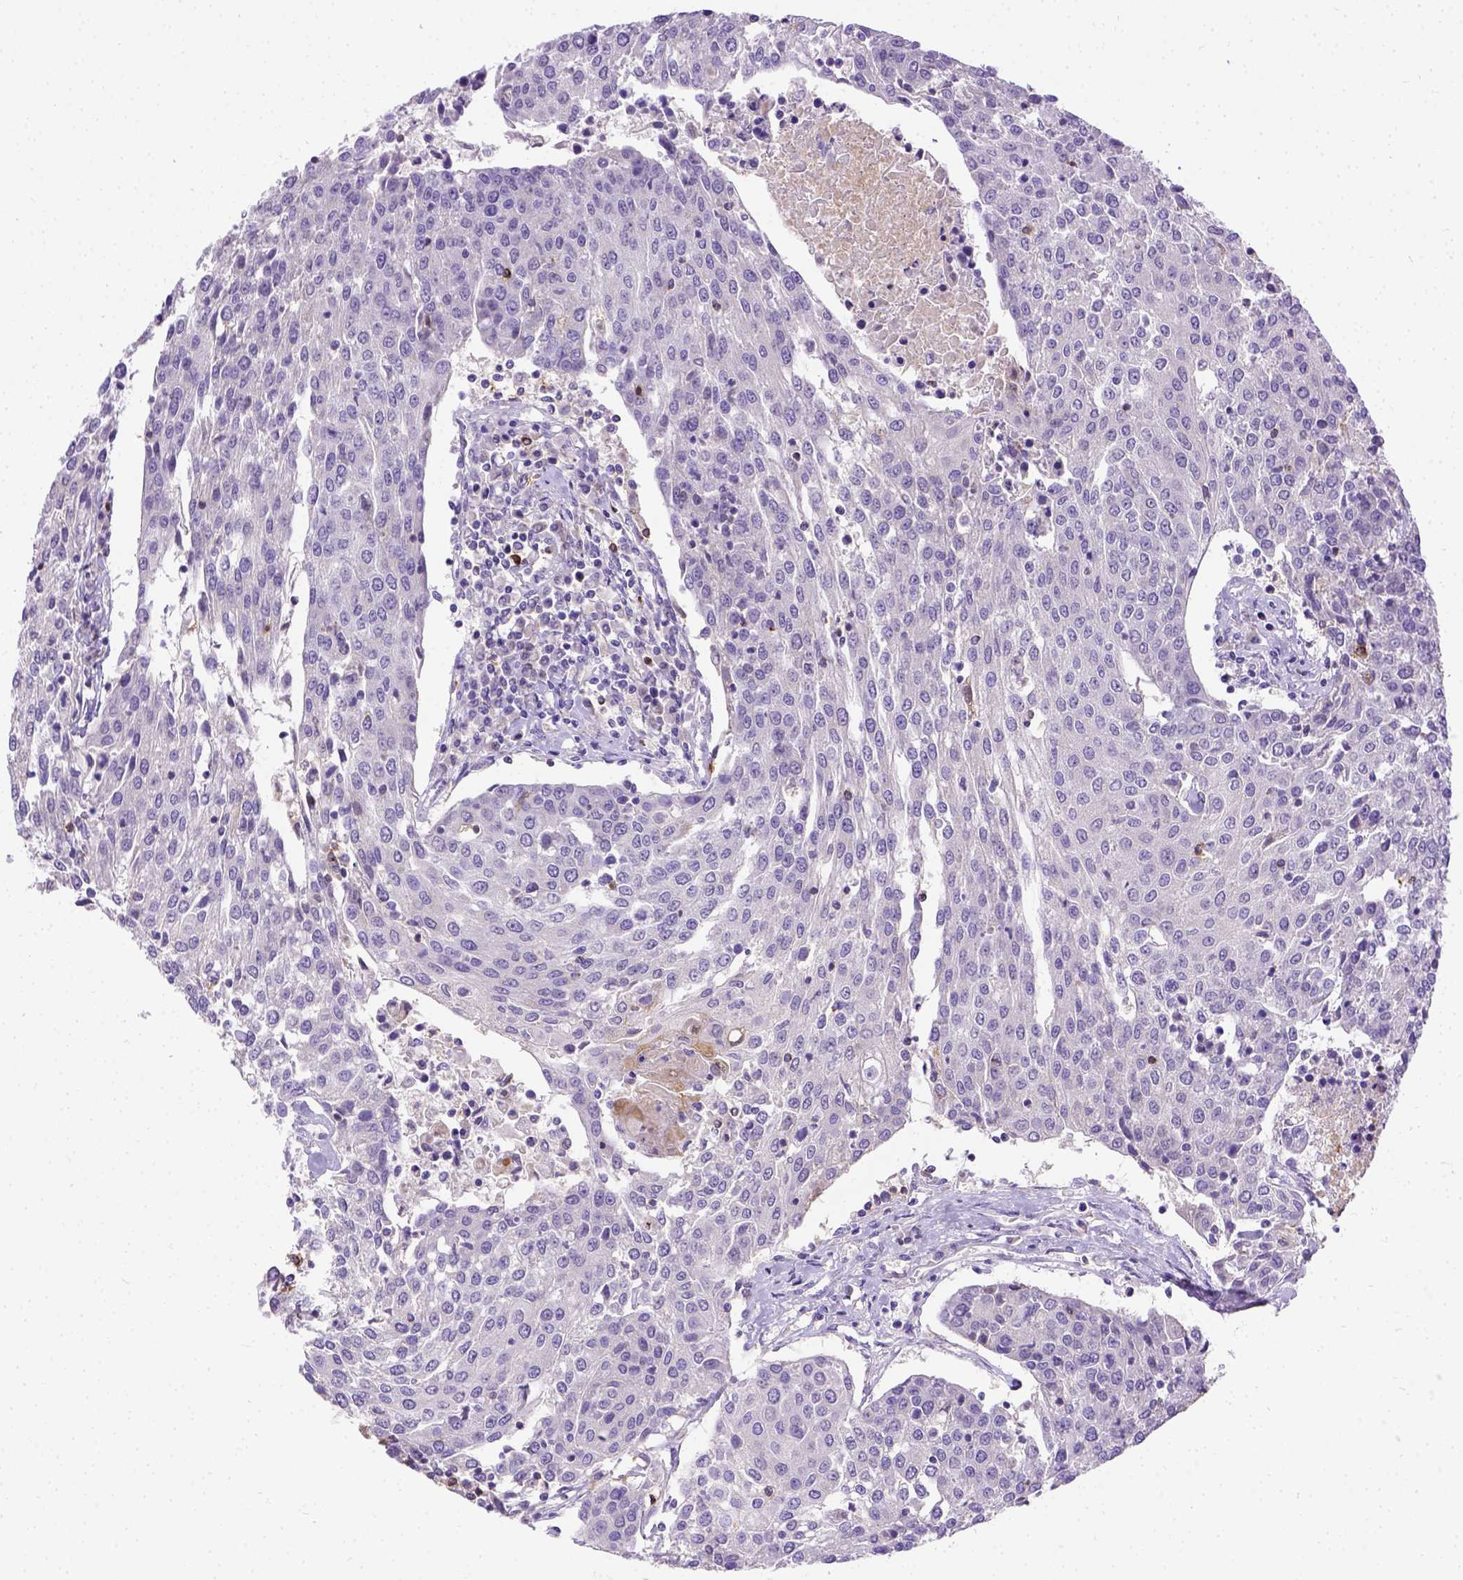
{"staining": {"intensity": "negative", "quantity": "none", "location": "none"}, "tissue": "urothelial cancer", "cell_type": "Tumor cells", "image_type": "cancer", "snomed": [{"axis": "morphology", "description": "Urothelial carcinoma, High grade"}, {"axis": "topography", "description": "Urinary bladder"}], "caption": "This is a image of immunohistochemistry (IHC) staining of urothelial cancer, which shows no staining in tumor cells. (Immunohistochemistry (ihc), brightfield microscopy, high magnification).", "gene": "B3GAT1", "patient": {"sex": "female", "age": 85}}